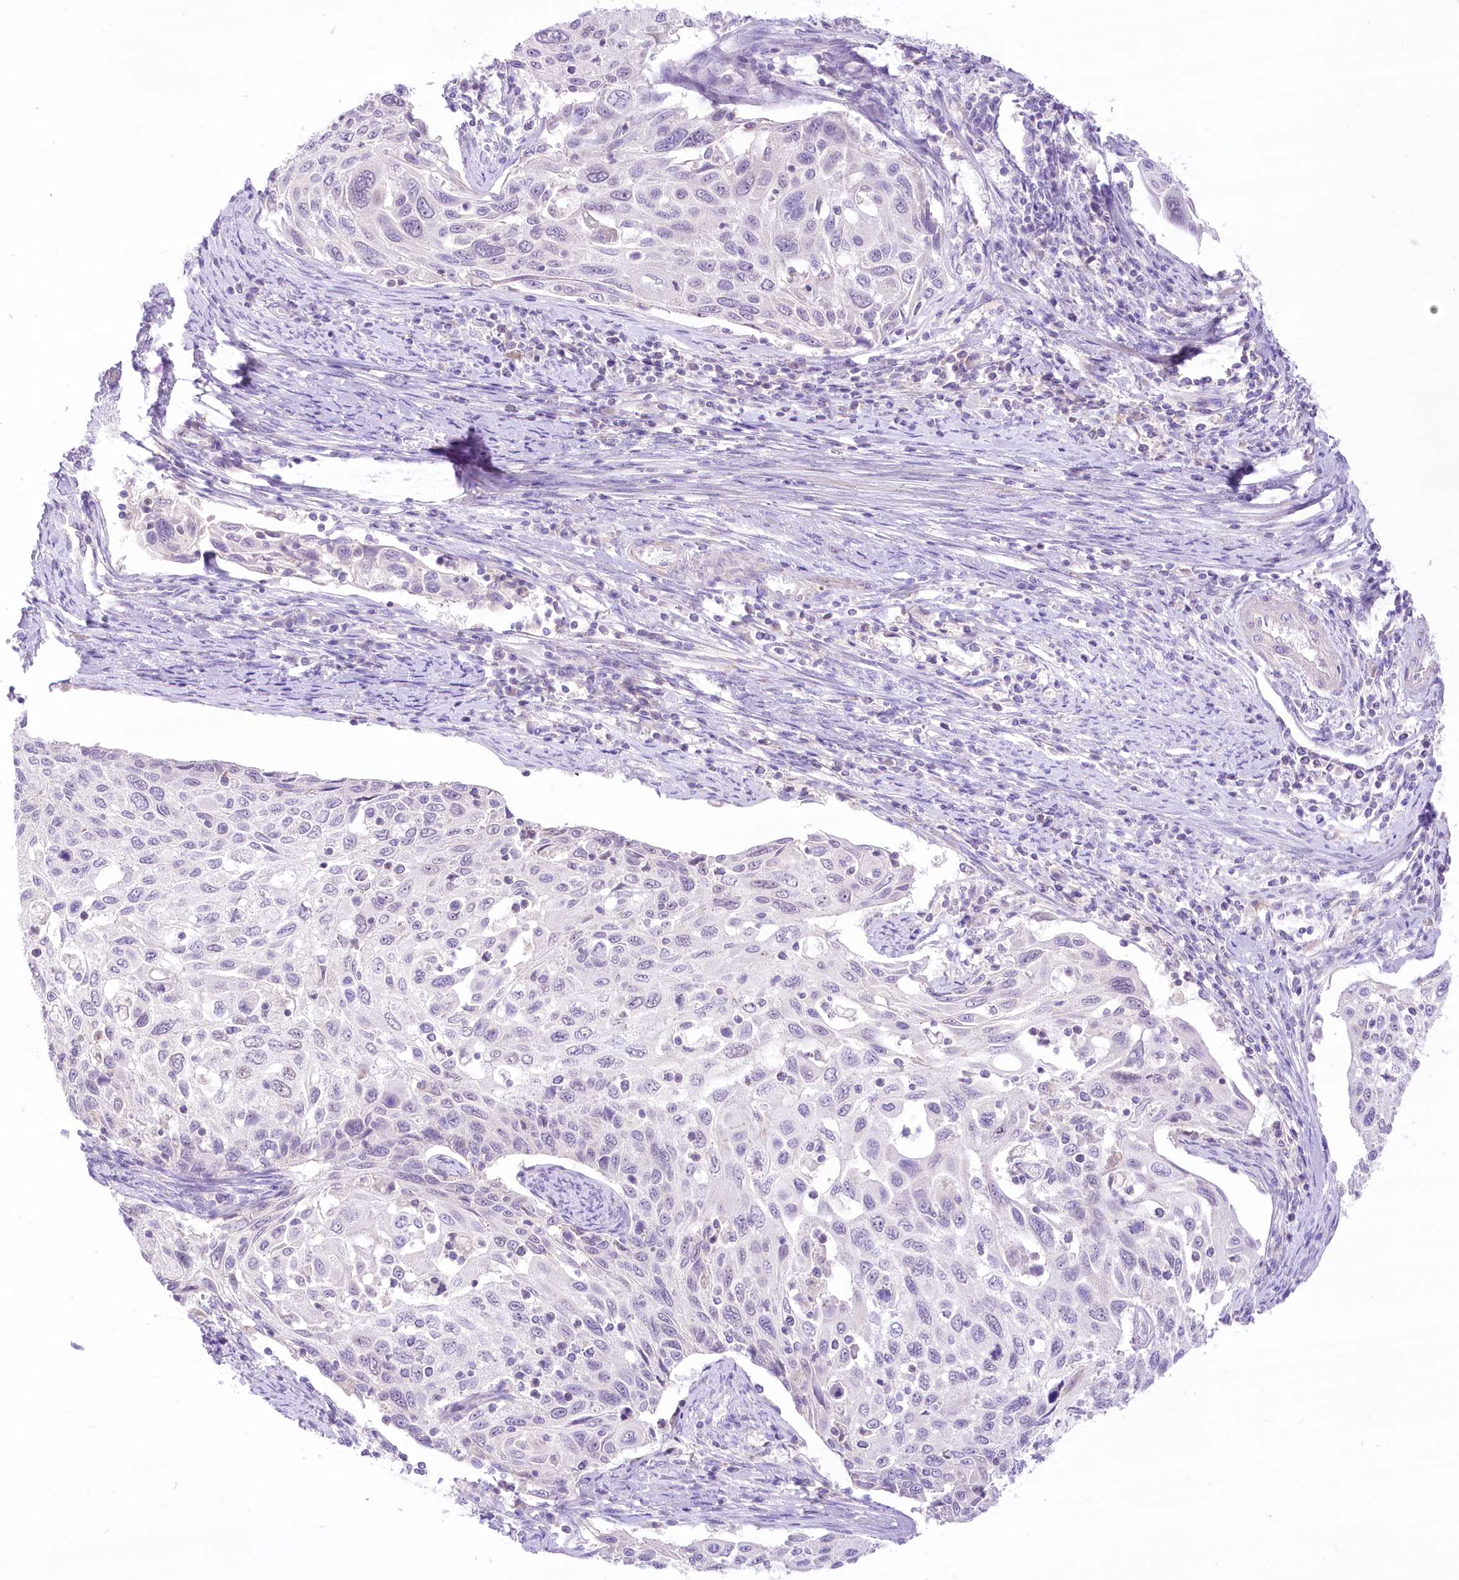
{"staining": {"intensity": "negative", "quantity": "none", "location": "none"}, "tissue": "cervical cancer", "cell_type": "Tumor cells", "image_type": "cancer", "snomed": [{"axis": "morphology", "description": "Squamous cell carcinoma, NOS"}, {"axis": "topography", "description": "Cervix"}], "caption": "Micrograph shows no protein expression in tumor cells of cervical cancer (squamous cell carcinoma) tissue.", "gene": "HELT", "patient": {"sex": "female", "age": 70}}